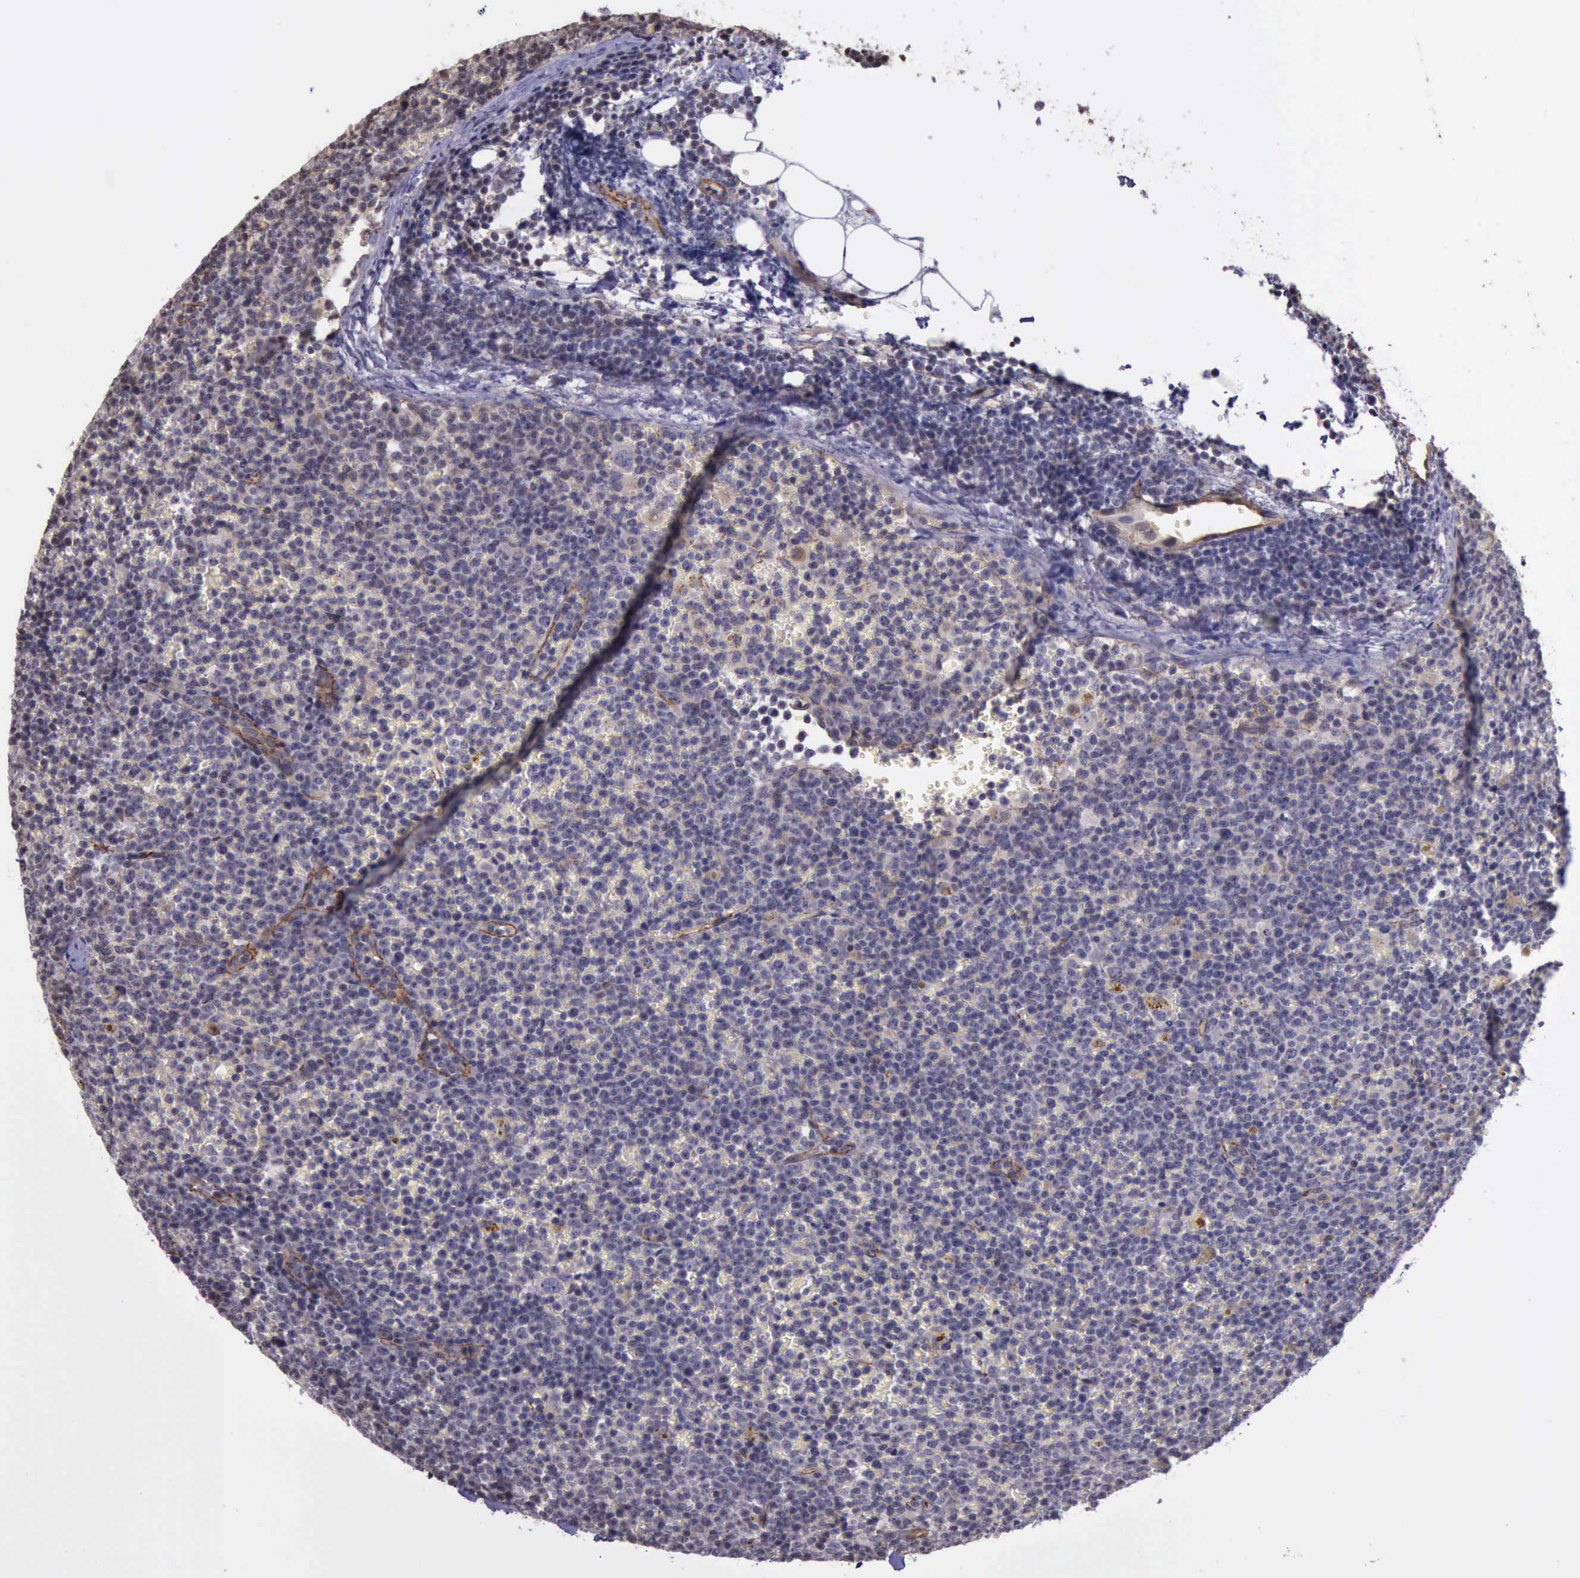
{"staining": {"intensity": "negative", "quantity": "none", "location": "none"}, "tissue": "lymphoma", "cell_type": "Tumor cells", "image_type": "cancer", "snomed": [{"axis": "morphology", "description": "Malignant lymphoma, non-Hodgkin's type, Low grade"}, {"axis": "topography", "description": "Lymph node"}], "caption": "Immunohistochemistry of lymphoma reveals no expression in tumor cells.", "gene": "CTNNB1", "patient": {"sex": "male", "age": 50}}